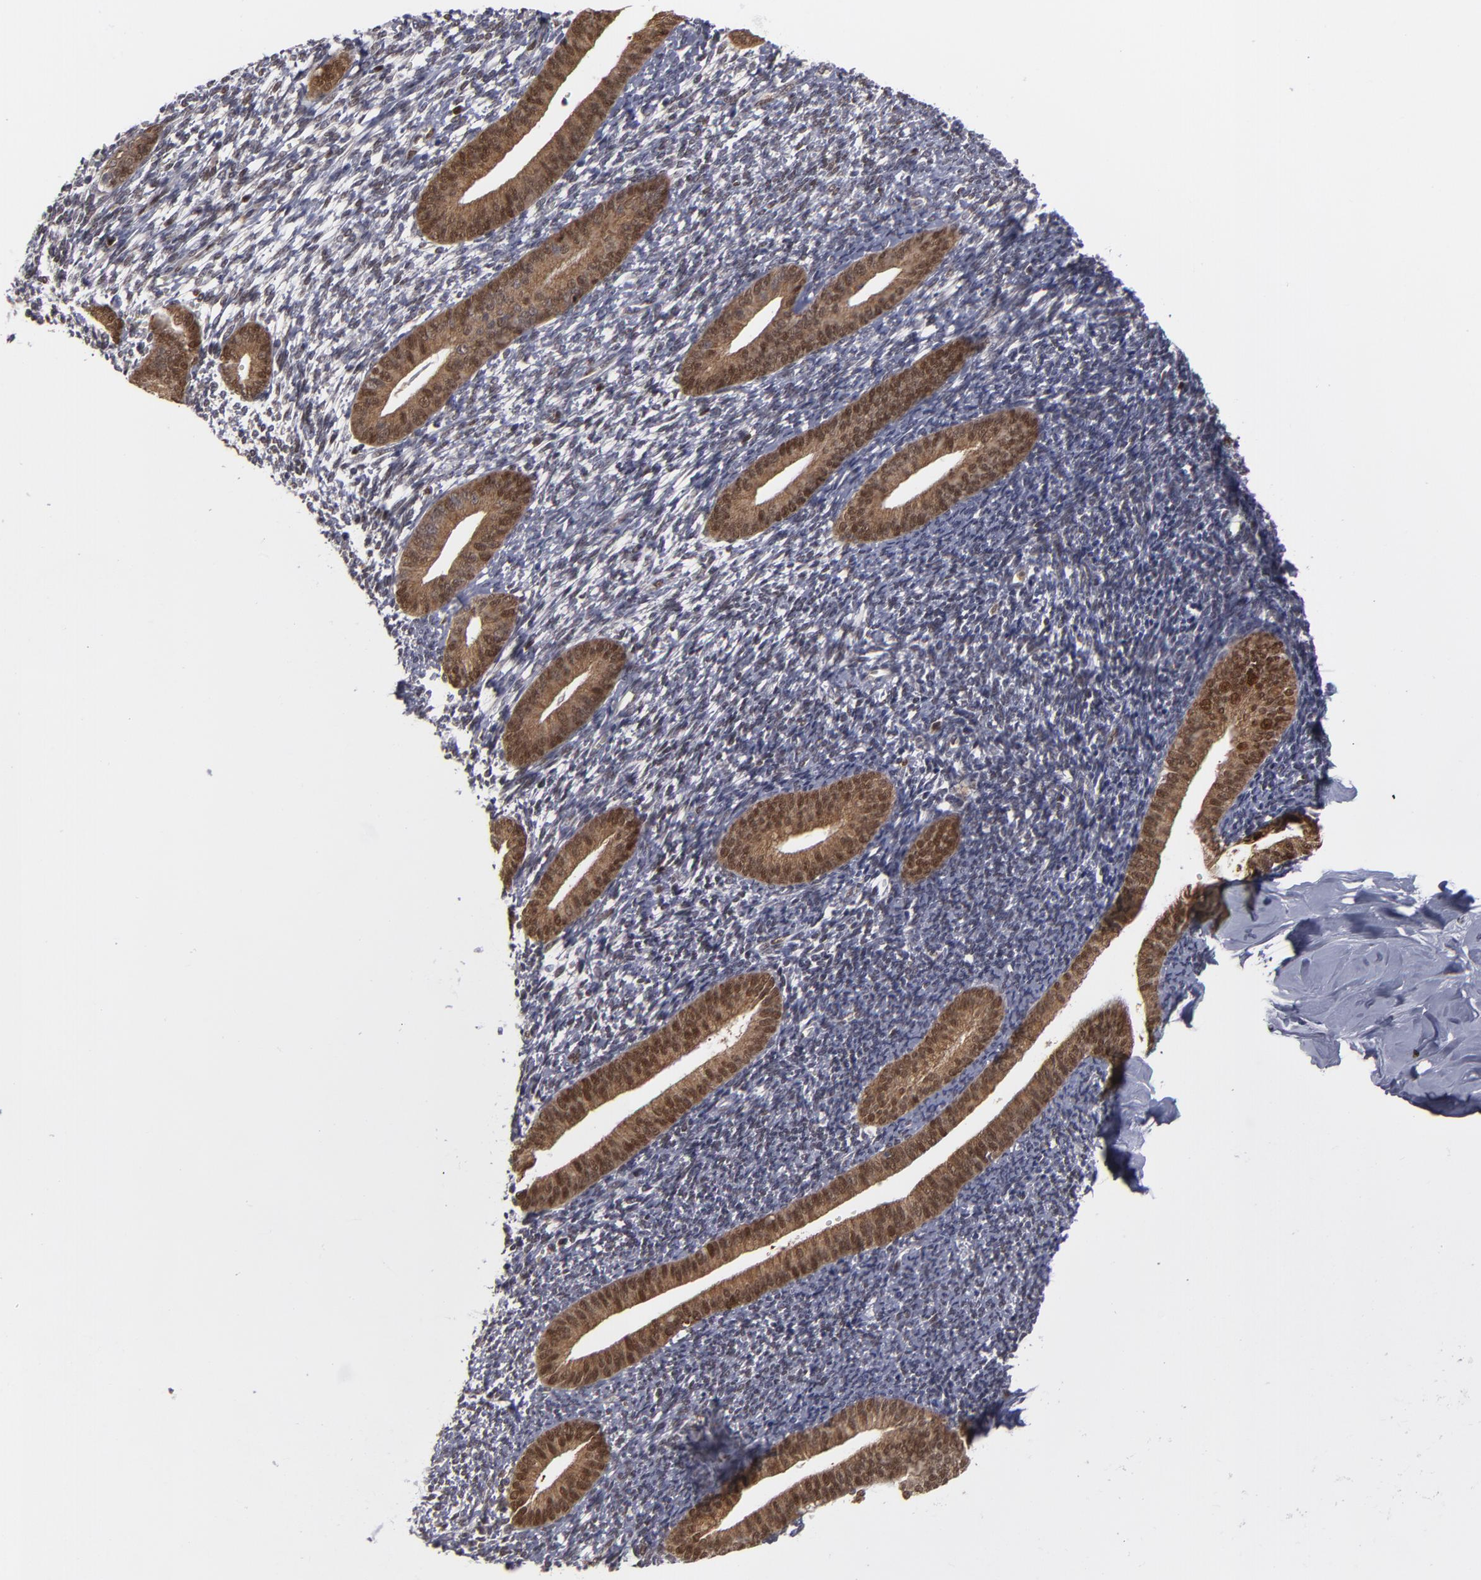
{"staining": {"intensity": "negative", "quantity": "none", "location": "none"}, "tissue": "endometrium", "cell_type": "Cells in endometrial stroma", "image_type": "normal", "snomed": [{"axis": "morphology", "description": "Normal tissue, NOS"}, {"axis": "topography", "description": "Smooth muscle"}, {"axis": "topography", "description": "Endometrium"}], "caption": "Image shows no significant protein staining in cells in endometrial stroma of normal endometrium. (Brightfield microscopy of DAB (3,3'-diaminobenzidine) IHC at high magnification).", "gene": "GSR", "patient": {"sex": "female", "age": 57}}